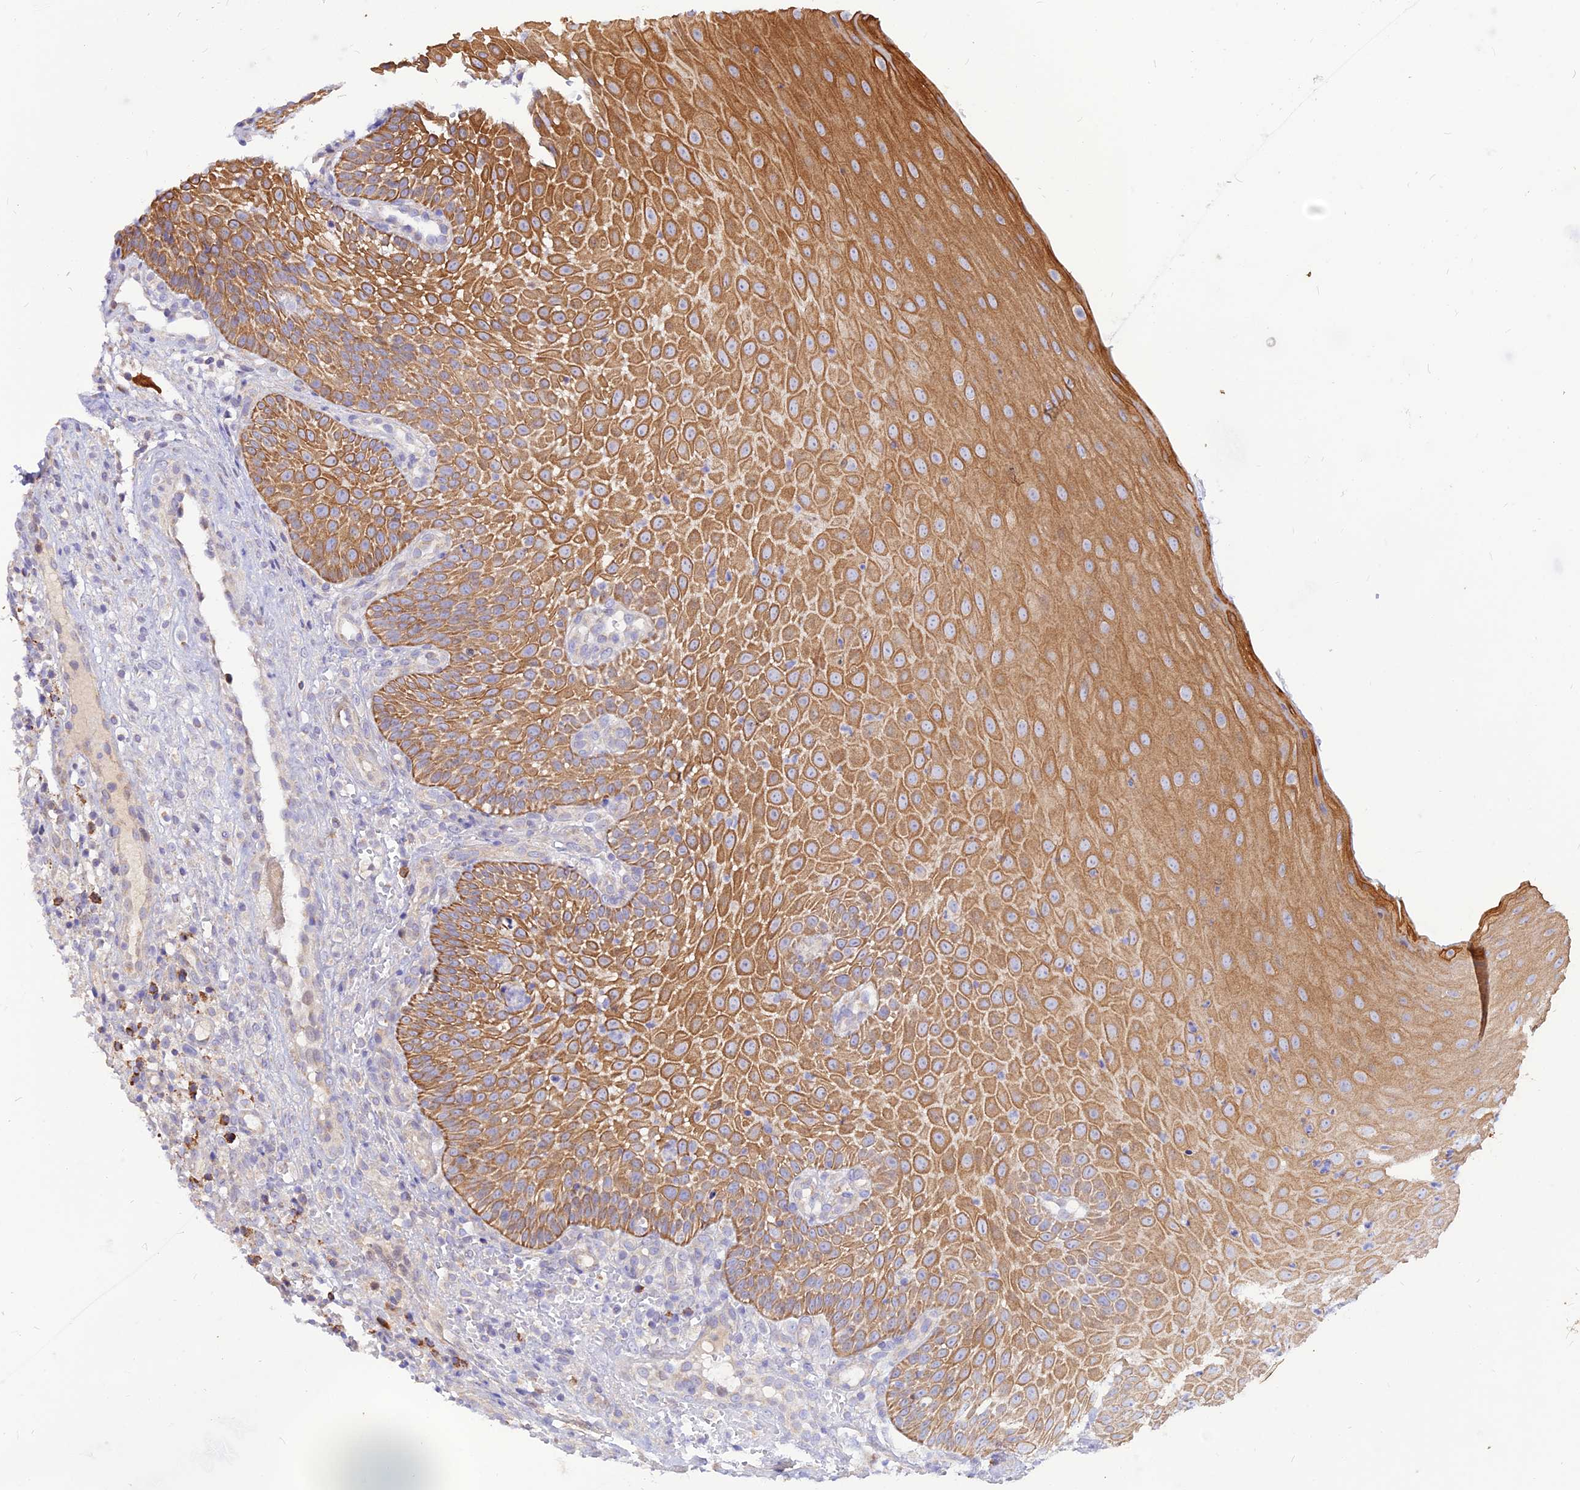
{"staining": {"intensity": "moderate", "quantity": ">75%", "location": "cytoplasmic/membranous"}, "tissue": "oral mucosa", "cell_type": "Squamous epithelial cells", "image_type": "normal", "snomed": [{"axis": "morphology", "description": "Normal tissue, NOS"}, {"axis": "topography", "description": "Oral tissue"}], "caption": "Moderate cytoplasmic/membranous staining for a protein is present in about >75% of squamous epithelial cells of normal oral mucosa using immunohistochemistry (IHC).", "gene": "ECI1", "patient": {"sex": "female", "age": 13}}